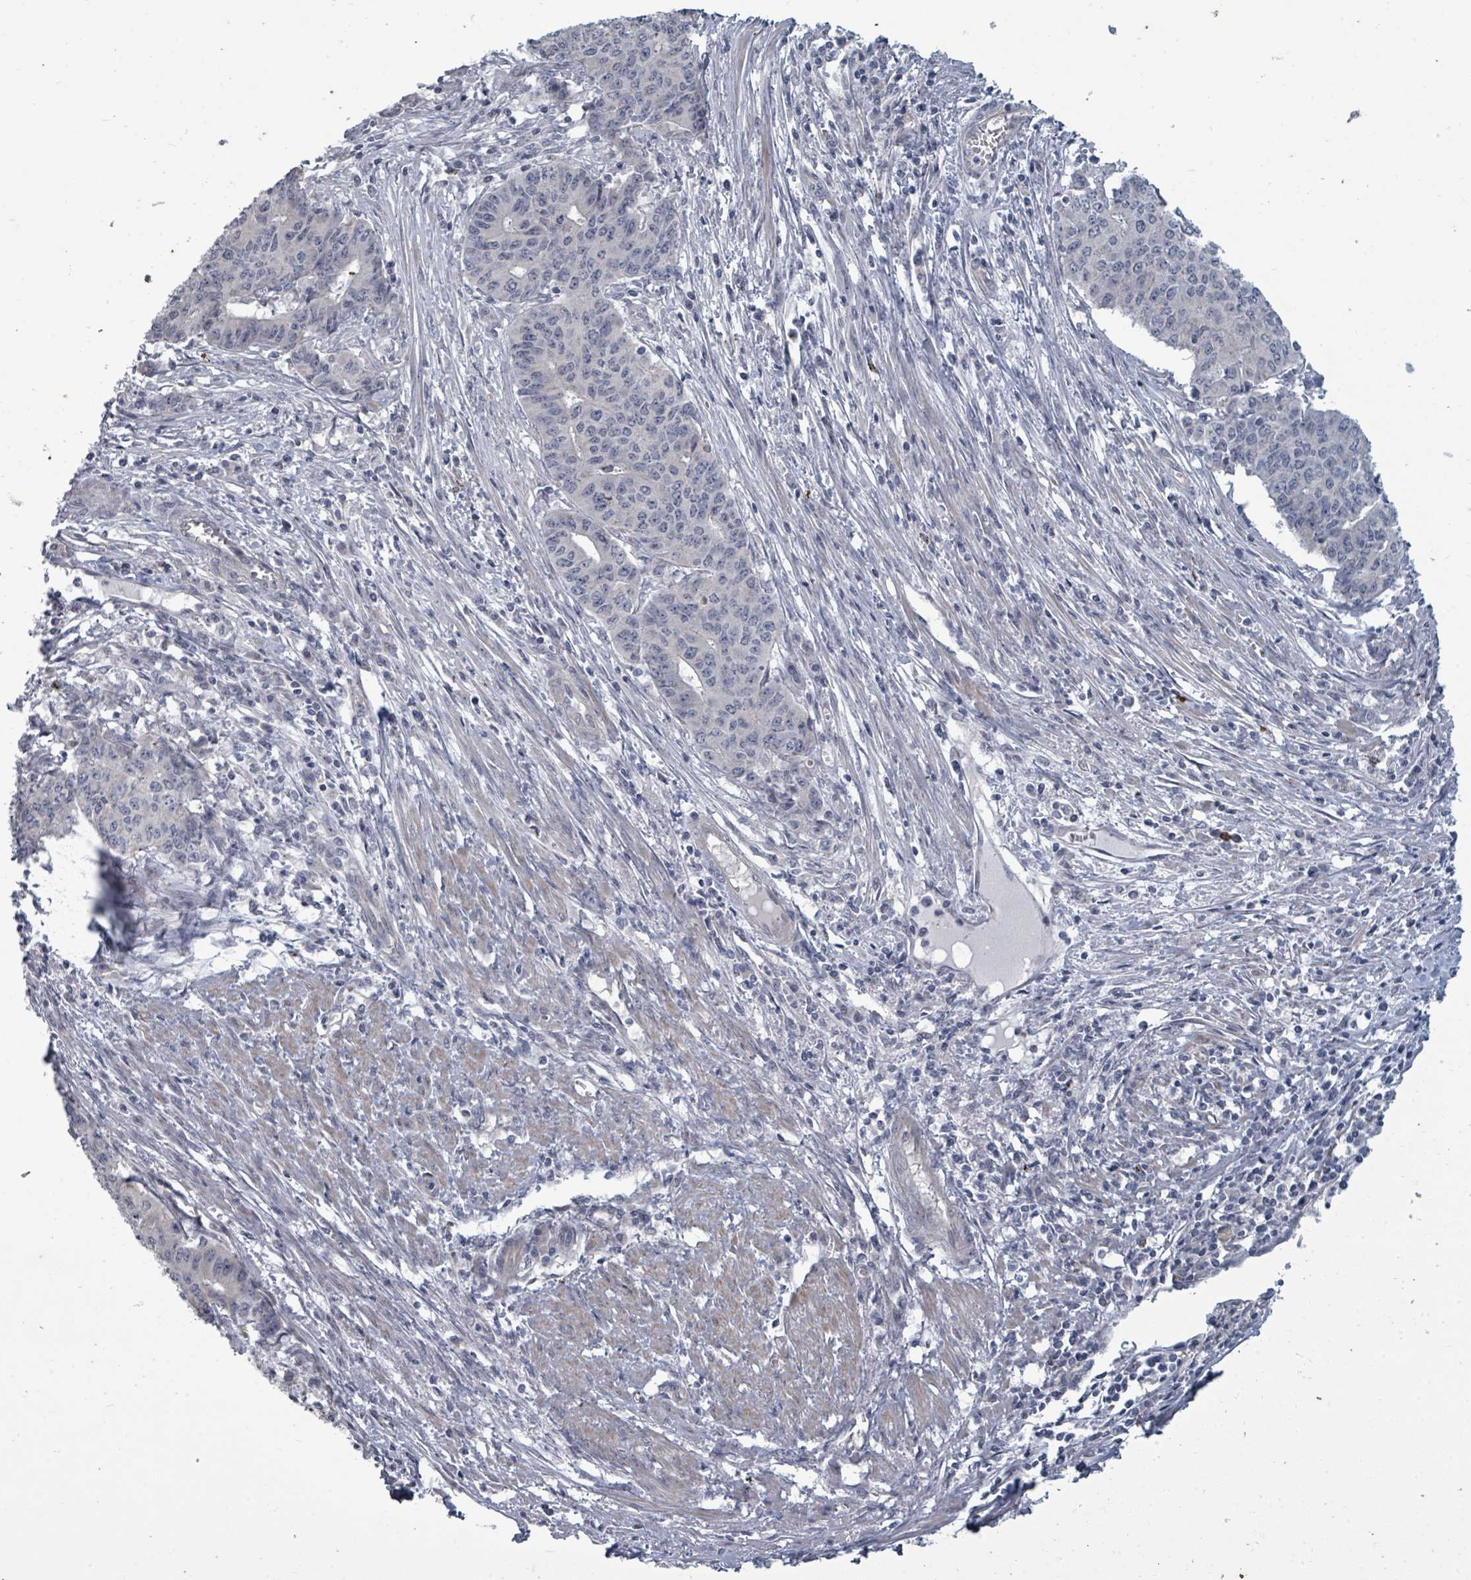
{"staining": {"intensity": "negative", "quantity": "none", "location": "none"}, "tissue": "endometrial cancer", "cell_type": "Tumor cells", "image_type": "cancer", "snomed": [{"axis": "morphology", "description": "Adenocarcinoma, NOS"}, {"axis": "topography", "description": "Endometrium"}], "caption": "This micrograph is of endometrial cancer stained with immunohistochemistry (IHC) to label a protein in brown with the nuclei are counter-stained blue. There is no positivity in tumor cells.", "gene": "ASB12", "patient": {"sex": "female", "age": 59}}